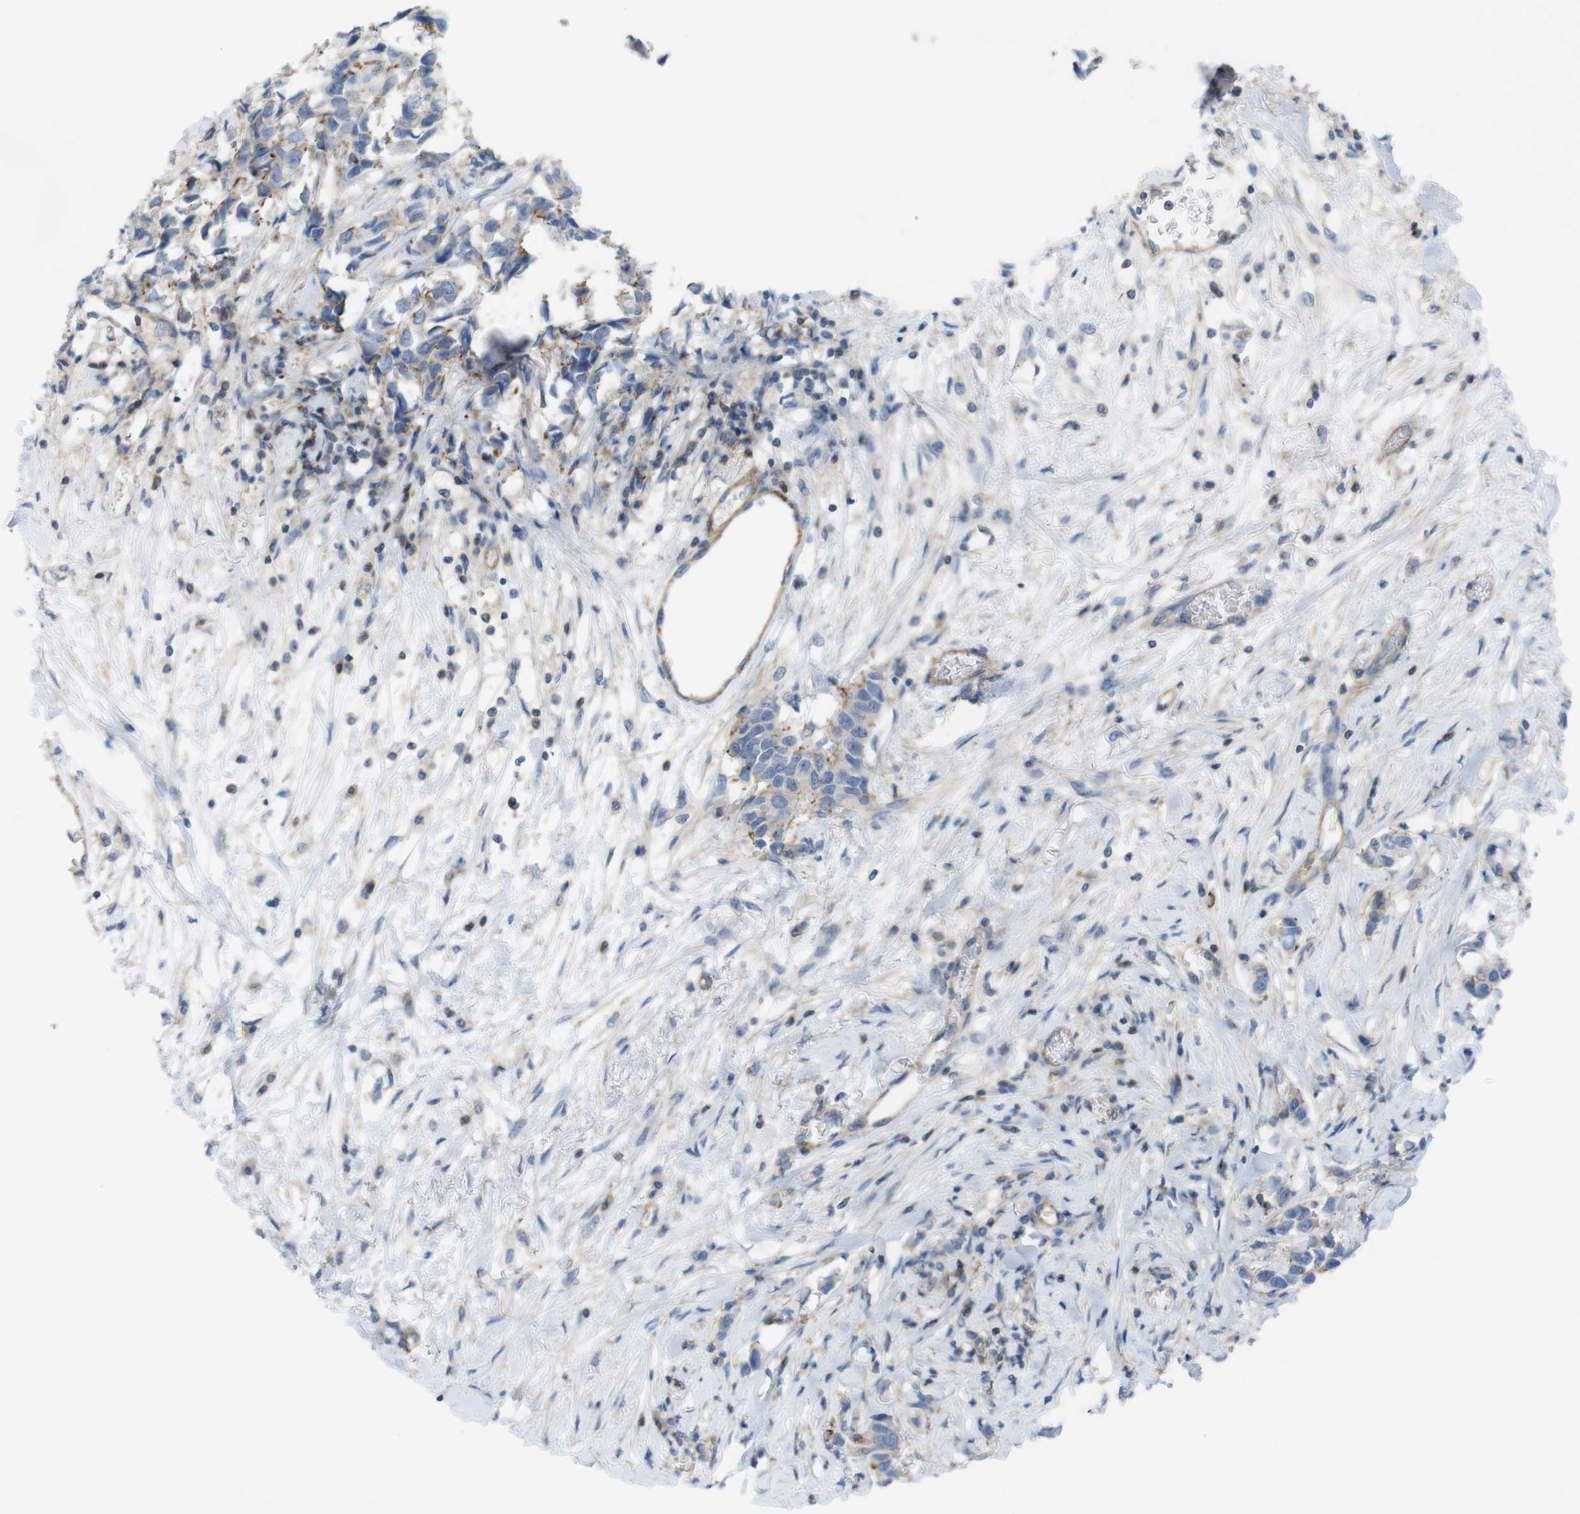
{"staining": {"intensity": "moderate", "quantity": "<25%", "location": "cytoplasmic/membranous"}, "tissue": "breast cancer", "cell_type": "Tumor cells", "image_type": "cancer", "snomed": [{"axis": "morphology", "description": "Duct carcinoma"}, {"axis": "topography", "description": "Breast"}], "caption": "The histopathology image demonstrates immunohistochemical staining of invasive ductal carcinoma (breast). There is moderate cytoplasmic/membranous positivity is appreciated in about <25% of tumor cells. The staining was performed using DAB to visualize the protein expression in brown, while the nuclei were stained in blue with hematoxylin (Magnification: 20x).", "gene": "PREX2", "patient": {"sex": "female", "age": 80}}